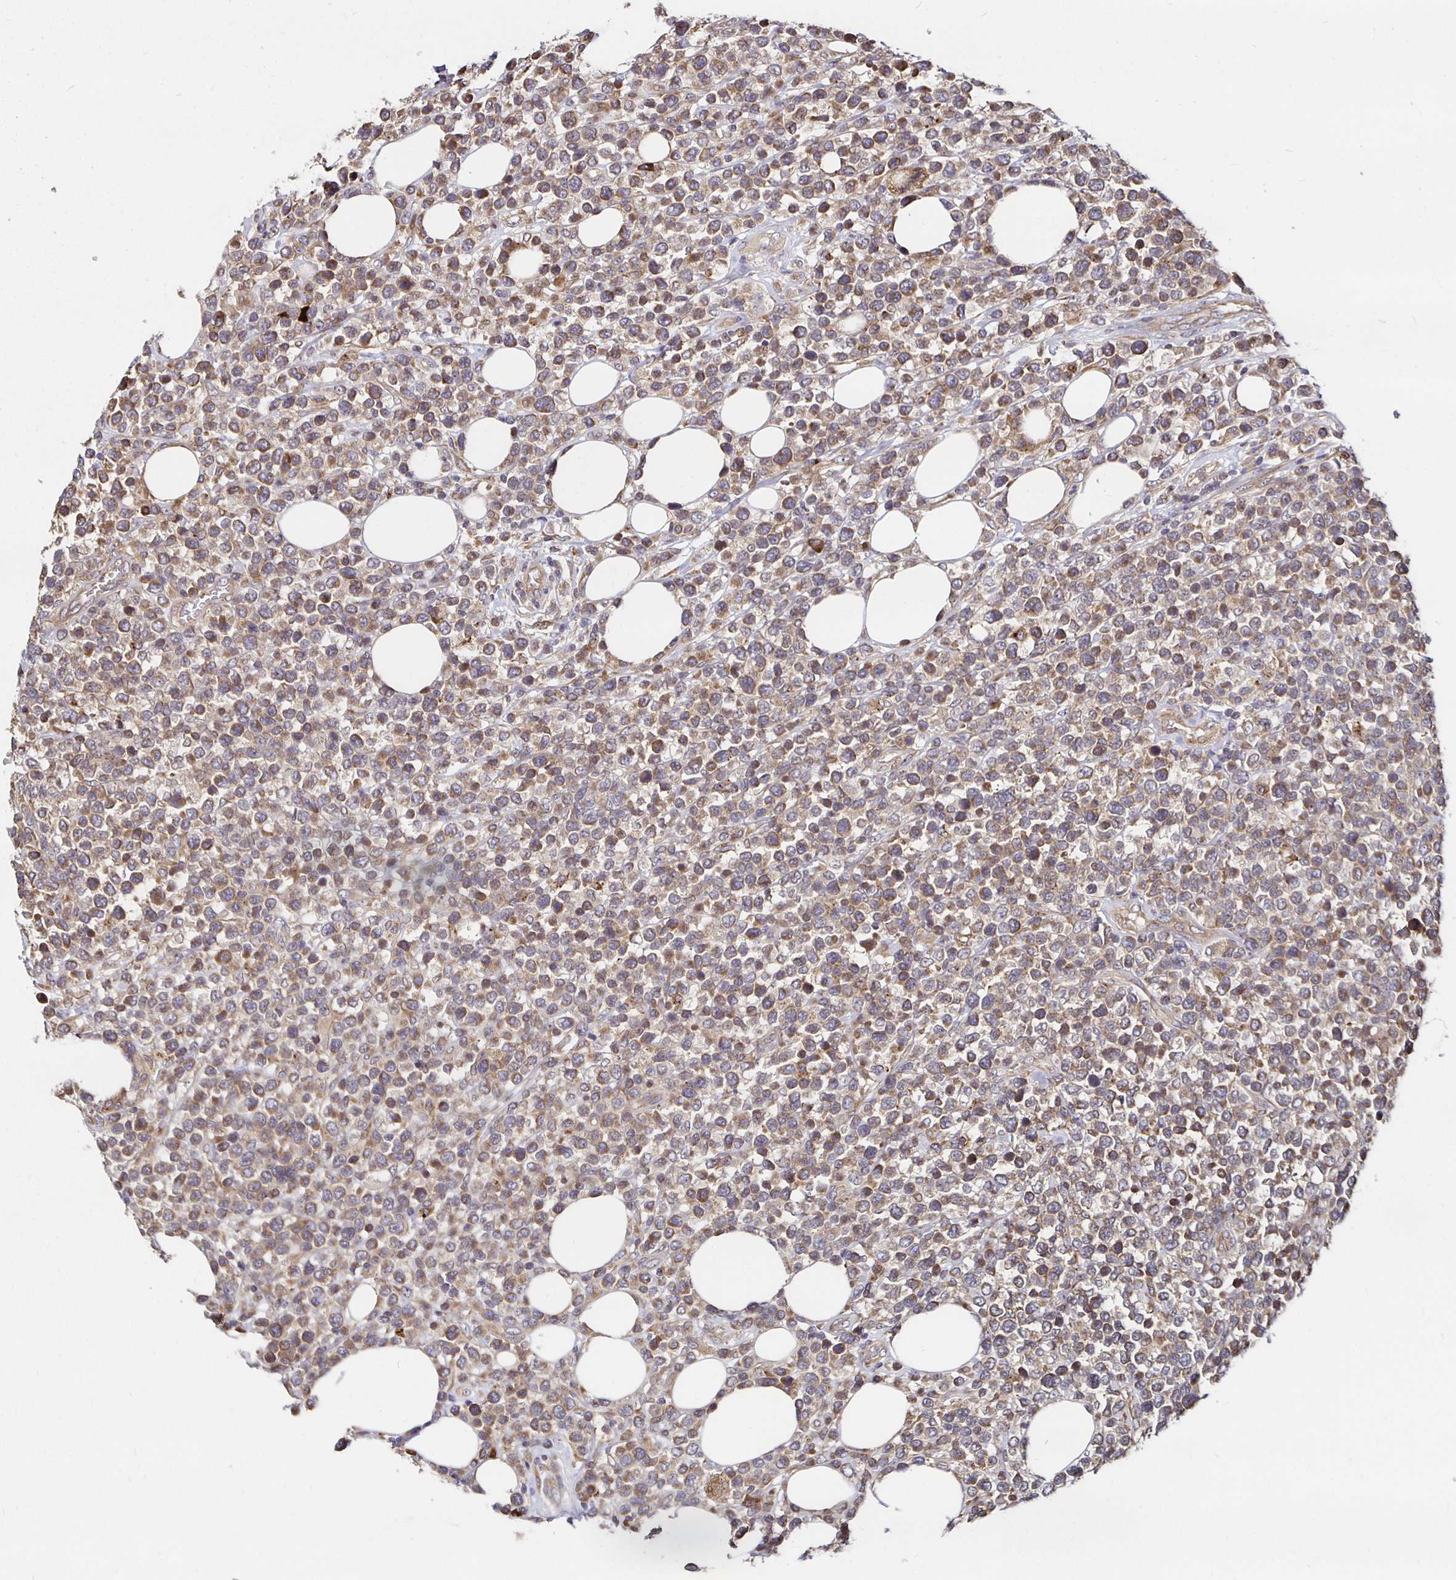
{"staining": {"intensity": "moderate", "quantity": "25%-75%", "location": "cytoplasmic/membranous"}, "tissue": "lymphoma", "cell_type": "Tumor cells", "image_type": "cancer", "snomed": [{"axis": "morphology", "description": "Malignant lymphoma, non-Hodgkin's type, Low grade"}, {"axis": "topography", "description": "Lymph node"}], "caption": "An image showing moderate cytoplasmic/membranous staining in about 25%-75% of tumor cells in lymphoma, as visualized by brown immunohistochemical staining.", "gene": "MLST8", "patient": {"sex": "male", "age": 60}}